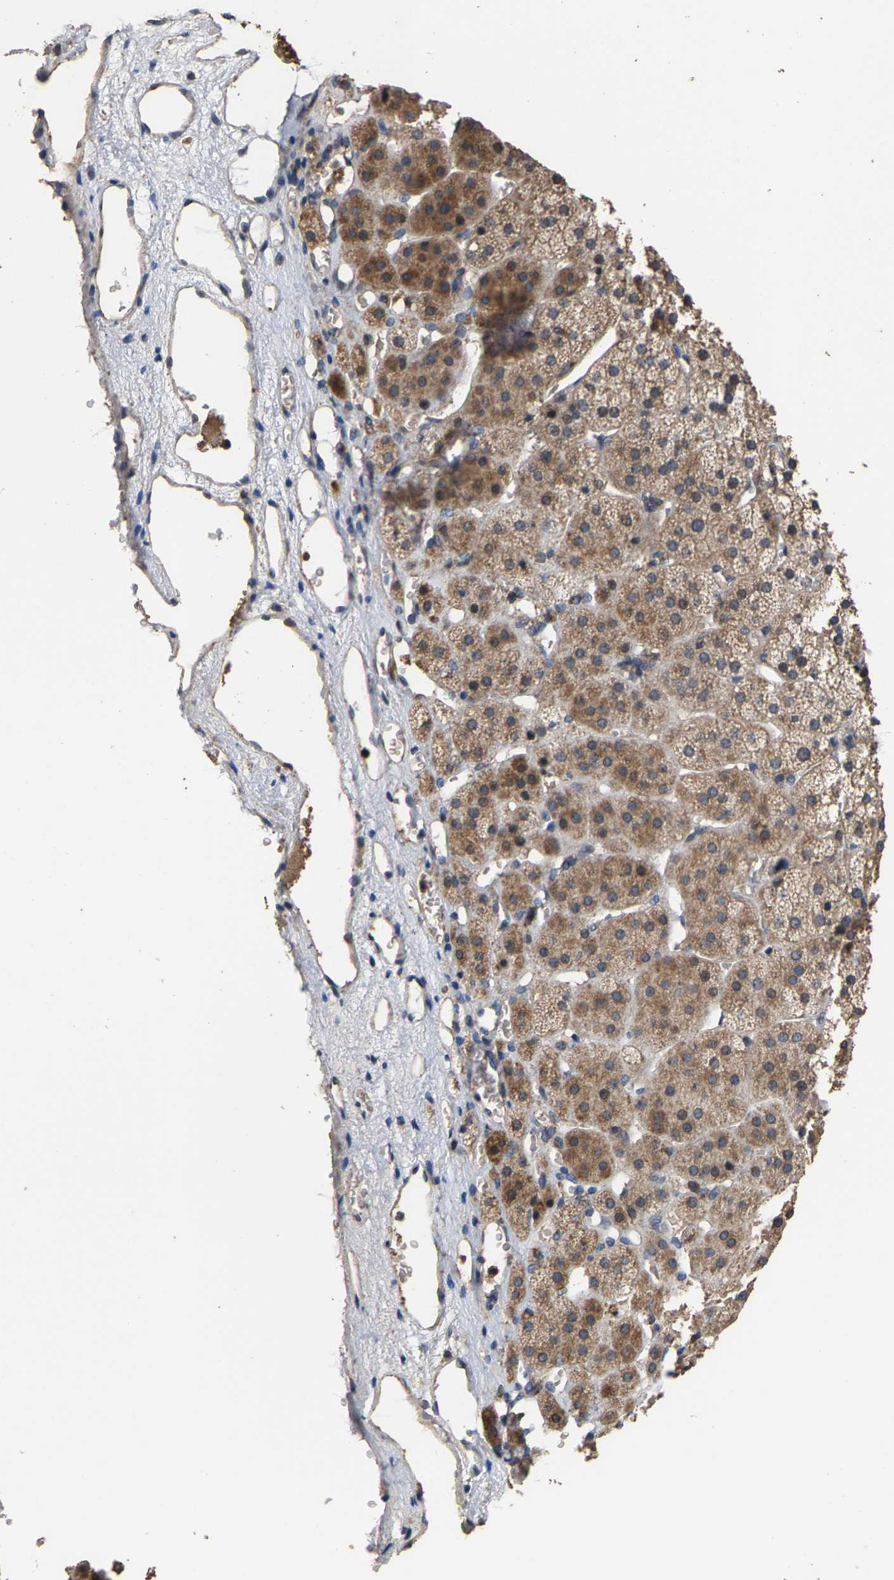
{"staining": {"intensity": "moderate", "quantity": ">75%", "location": "cytoplasmic/membranous"}, "tissue": "adrenal gland", "cell_type": "Glandular cells", "image_type": "normal", "snomed": [{"axis": "morphology", "description": "Normal tissue, NOS"}, {"axis": "topography", "description": "Adrenal gland"}], "caption": "High-magnification brightfield microscopy of benign adrenal gland stained with DAB (brown) and counterstained with hematoxylin (blue). glandular cells exhibit moderate cytoplasmic/membranous staining is identified in about>75% of cells.", "gene": "TDRKH", "patient": {"sex": "female", "age": 44}}